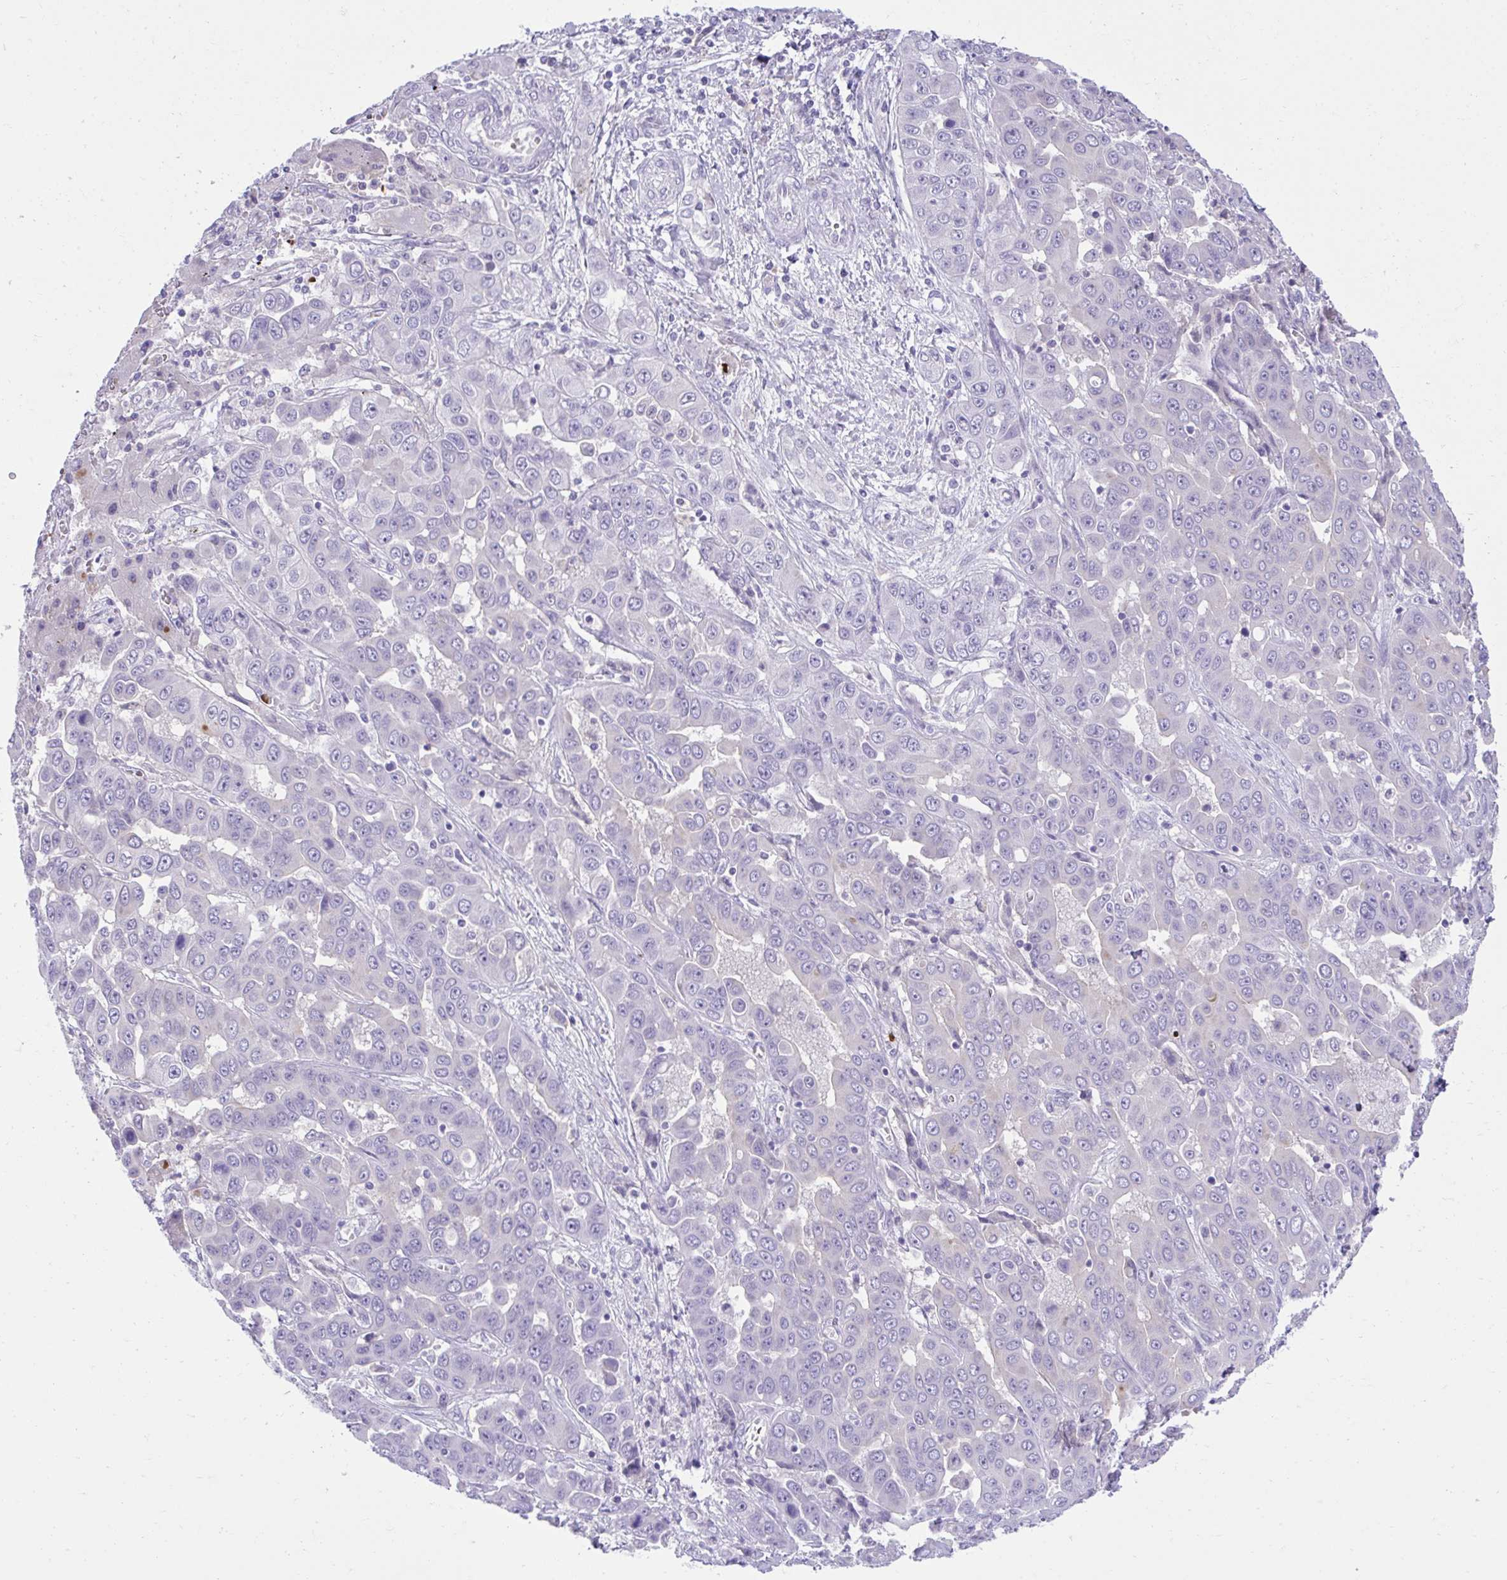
{"staining": {"intensity": "negative", "quantity": "none", "location": "none"}, "tissue": "liver cancer", "cell_type": "Tumor cells", "image_type": "cancer", "snomed": [{"axis": "morphology", "description": "Cholangiocarcinoma"}, {"axis": "topography", "description": "Liver"}], "caption": "Immunohistochemistry (IHC) of liver cancer (cholangiocarcinoma) reveals no positivity in tumor cells.", "gene": "PLEKHH1", "patient": {"sex": "female", "age": 52}}